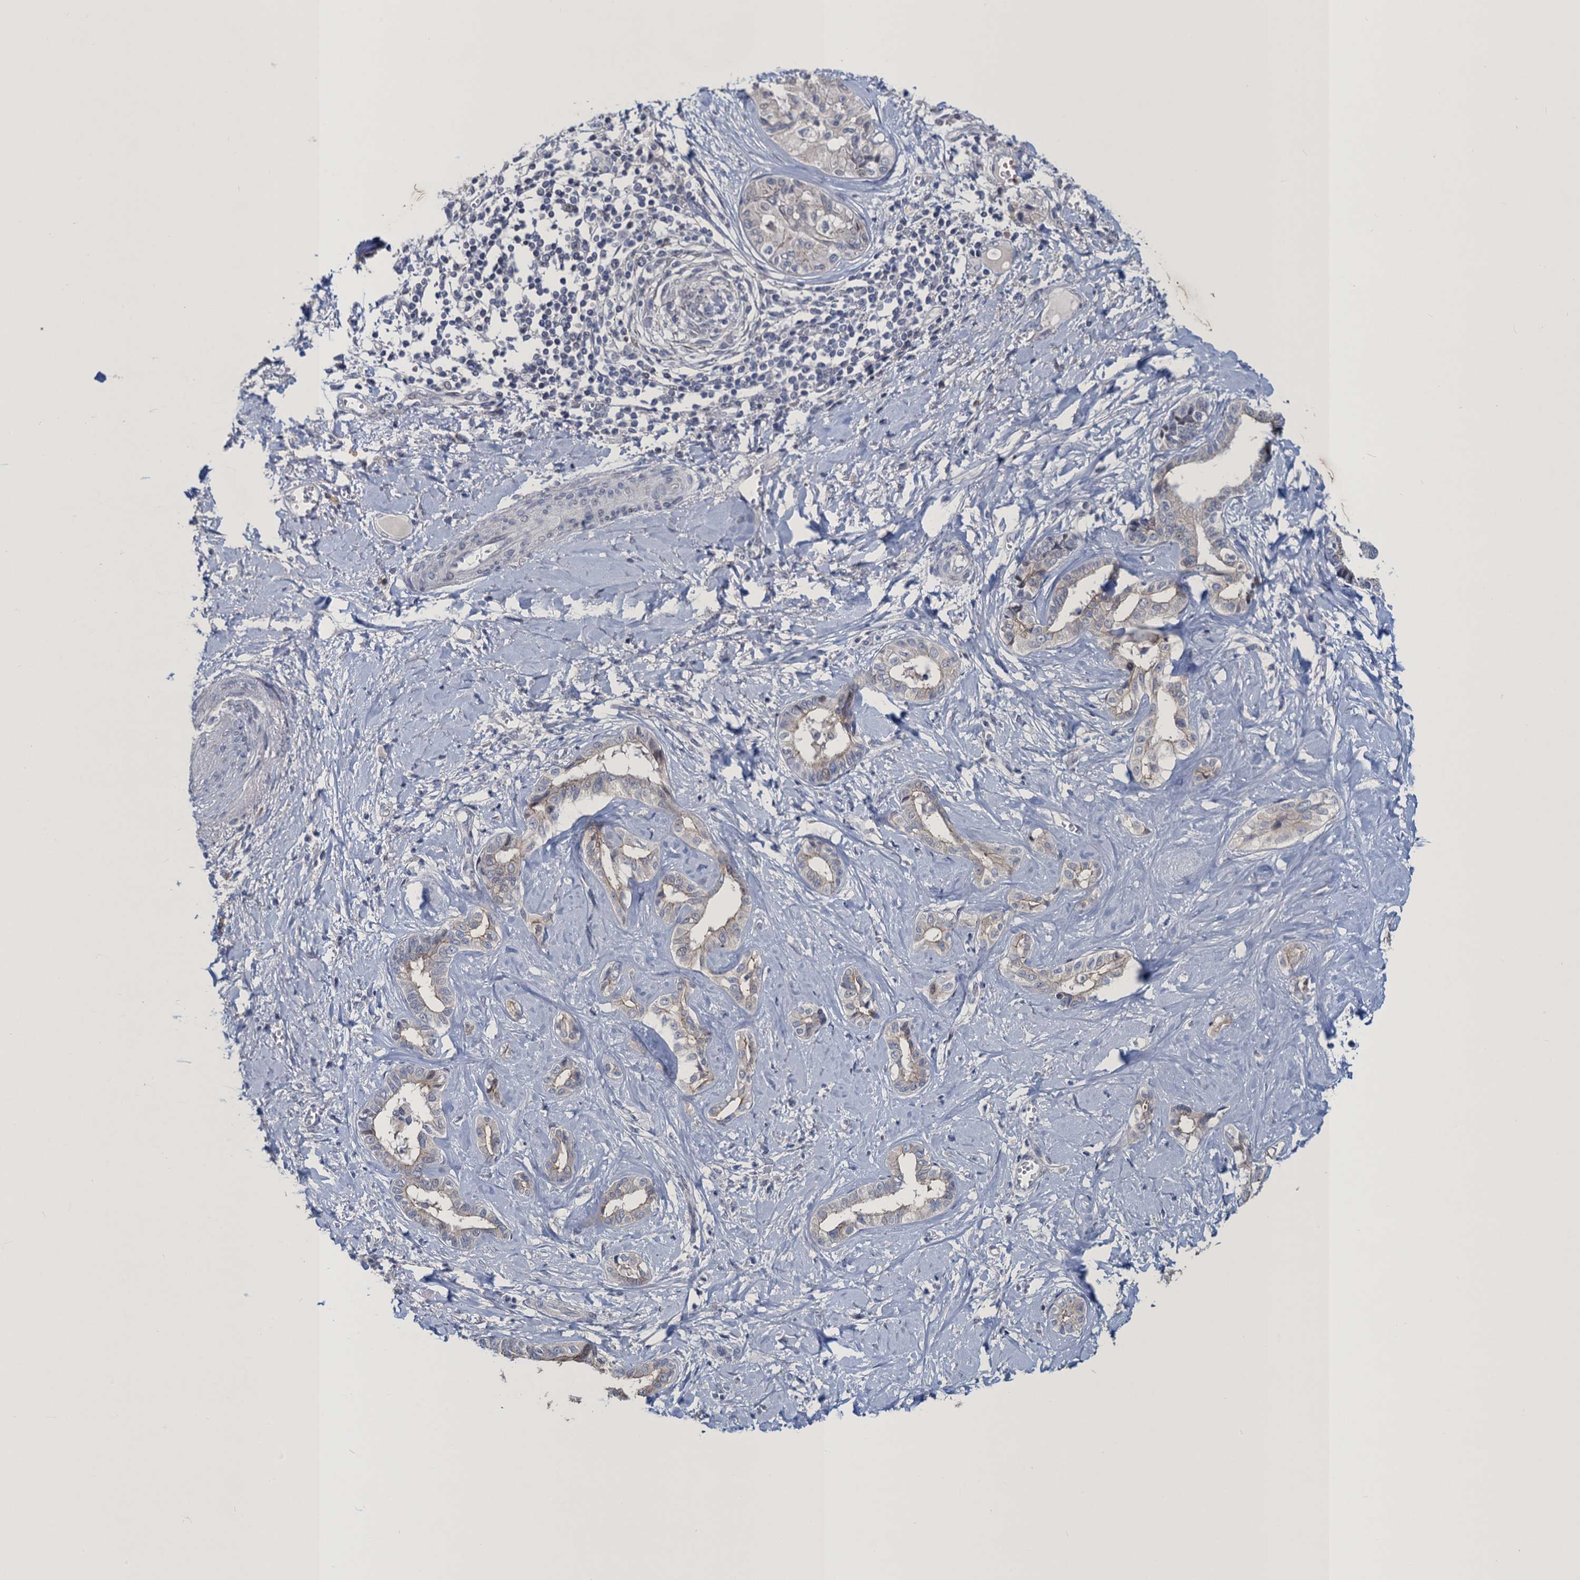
{"staining": {"intensity": "negative", "quantity": "none", "location": "none"}, "tissue": "liver cancer", "cell_type": "Tumor cells", "image_type": "cancer", "snomed": [{"axis": "morphology", "description": "Cholangiocarcinoma"}, {"axis": "topography", "description": "Liver"}], "caption": "Micrograph shows no significant protein staining in tumor cells of liver cholangiocarcinoma.", "gene": "ATOSA", "patient": {"sex": "female", "age": 77}}